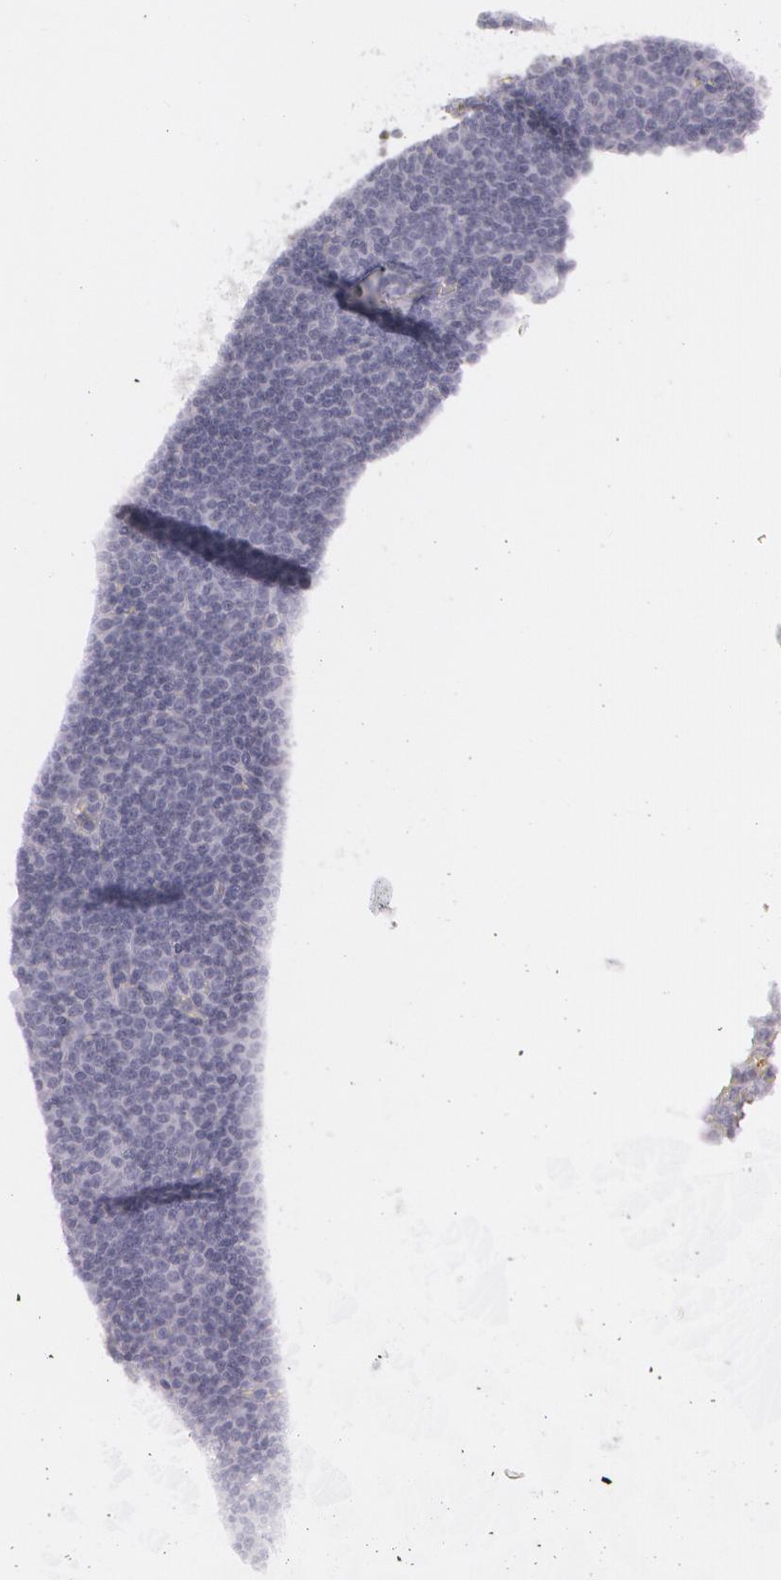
{"staining": {"intensity": "negative", "quantity": "none", "location": "none"}, "tissue": "lymphoma", "cell_type": "Tumor cells", "image_type": "cancer", "snomed": [{"axis": "morphology", "description": "Malignant lymphoma, non-Hodgkin's type, Low grade"}, {"axis": "topography", "description": "Lymph node"}], "caption": "A high-resolution image shows immunohistochemistry (IHC) staining of malignant lymphoma, non-Hodgkin's type (low-grade), which demonstrates no significant expression in tumor cells. The staining was performed using DAB to visualize the protein expression in brown, while the nuclei were stained in blue with hematoxylin (Magnification: 20x).", "gene": "IL1RN", "patient": {"sex": "male", "age": 57}}